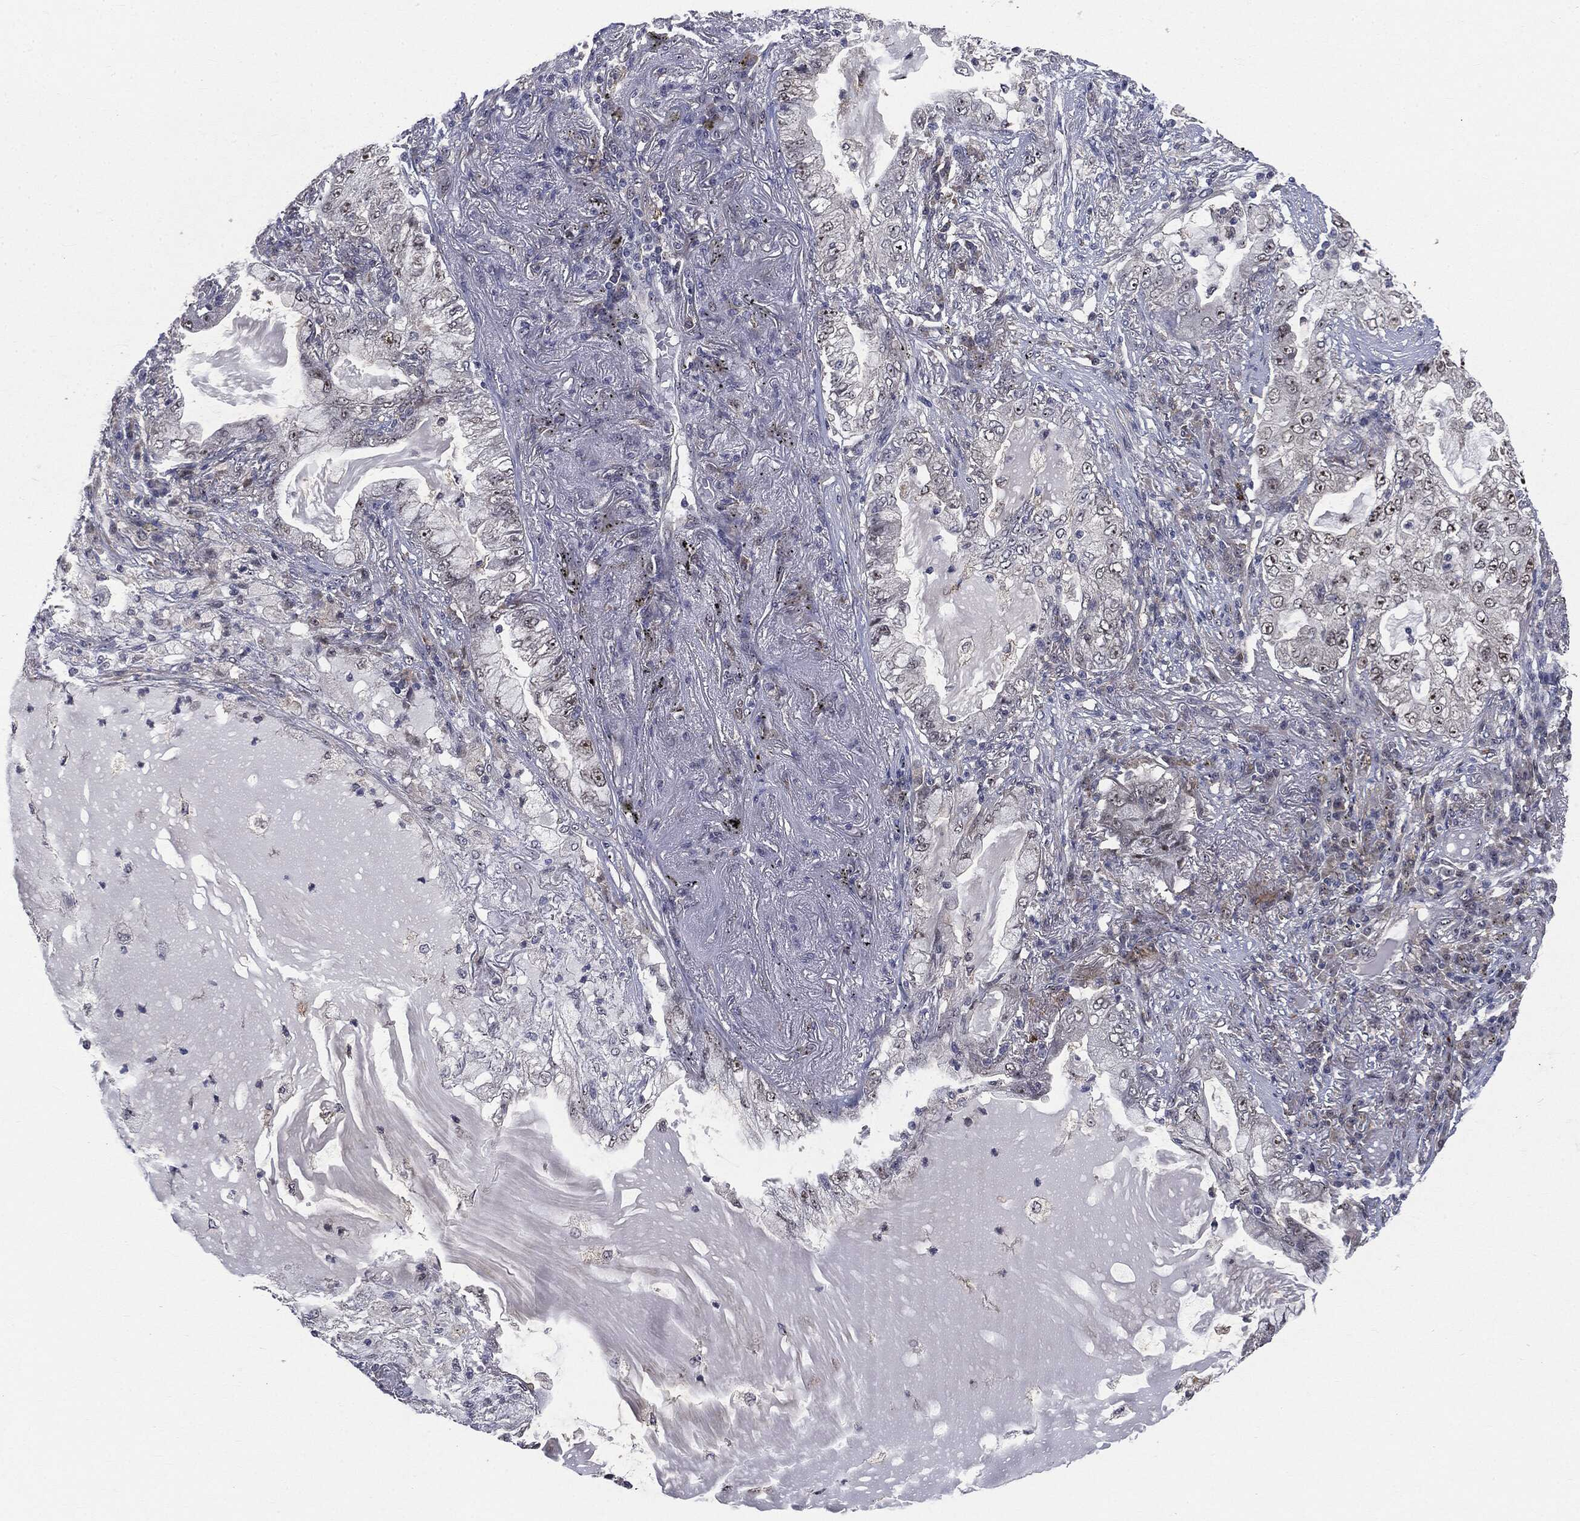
{"staining": {"intensity": "moderate", "quantity": "<25%", "location": "nuclear"}, "tissue": "lung cancer", "cell_type": "Tumor cells", "image_type": "cancer", "snomed": [{"axis": "morphology", "description": "Adenocarcinoma, NOS"}, {"axis": "topography", "description": "Lung"}], "caption": "Lung cancer stained with a protein marker shows moderate staining in tumor cells.", "gene": "TRMT1L", "patient": {"sex": "female", "age": 73}}